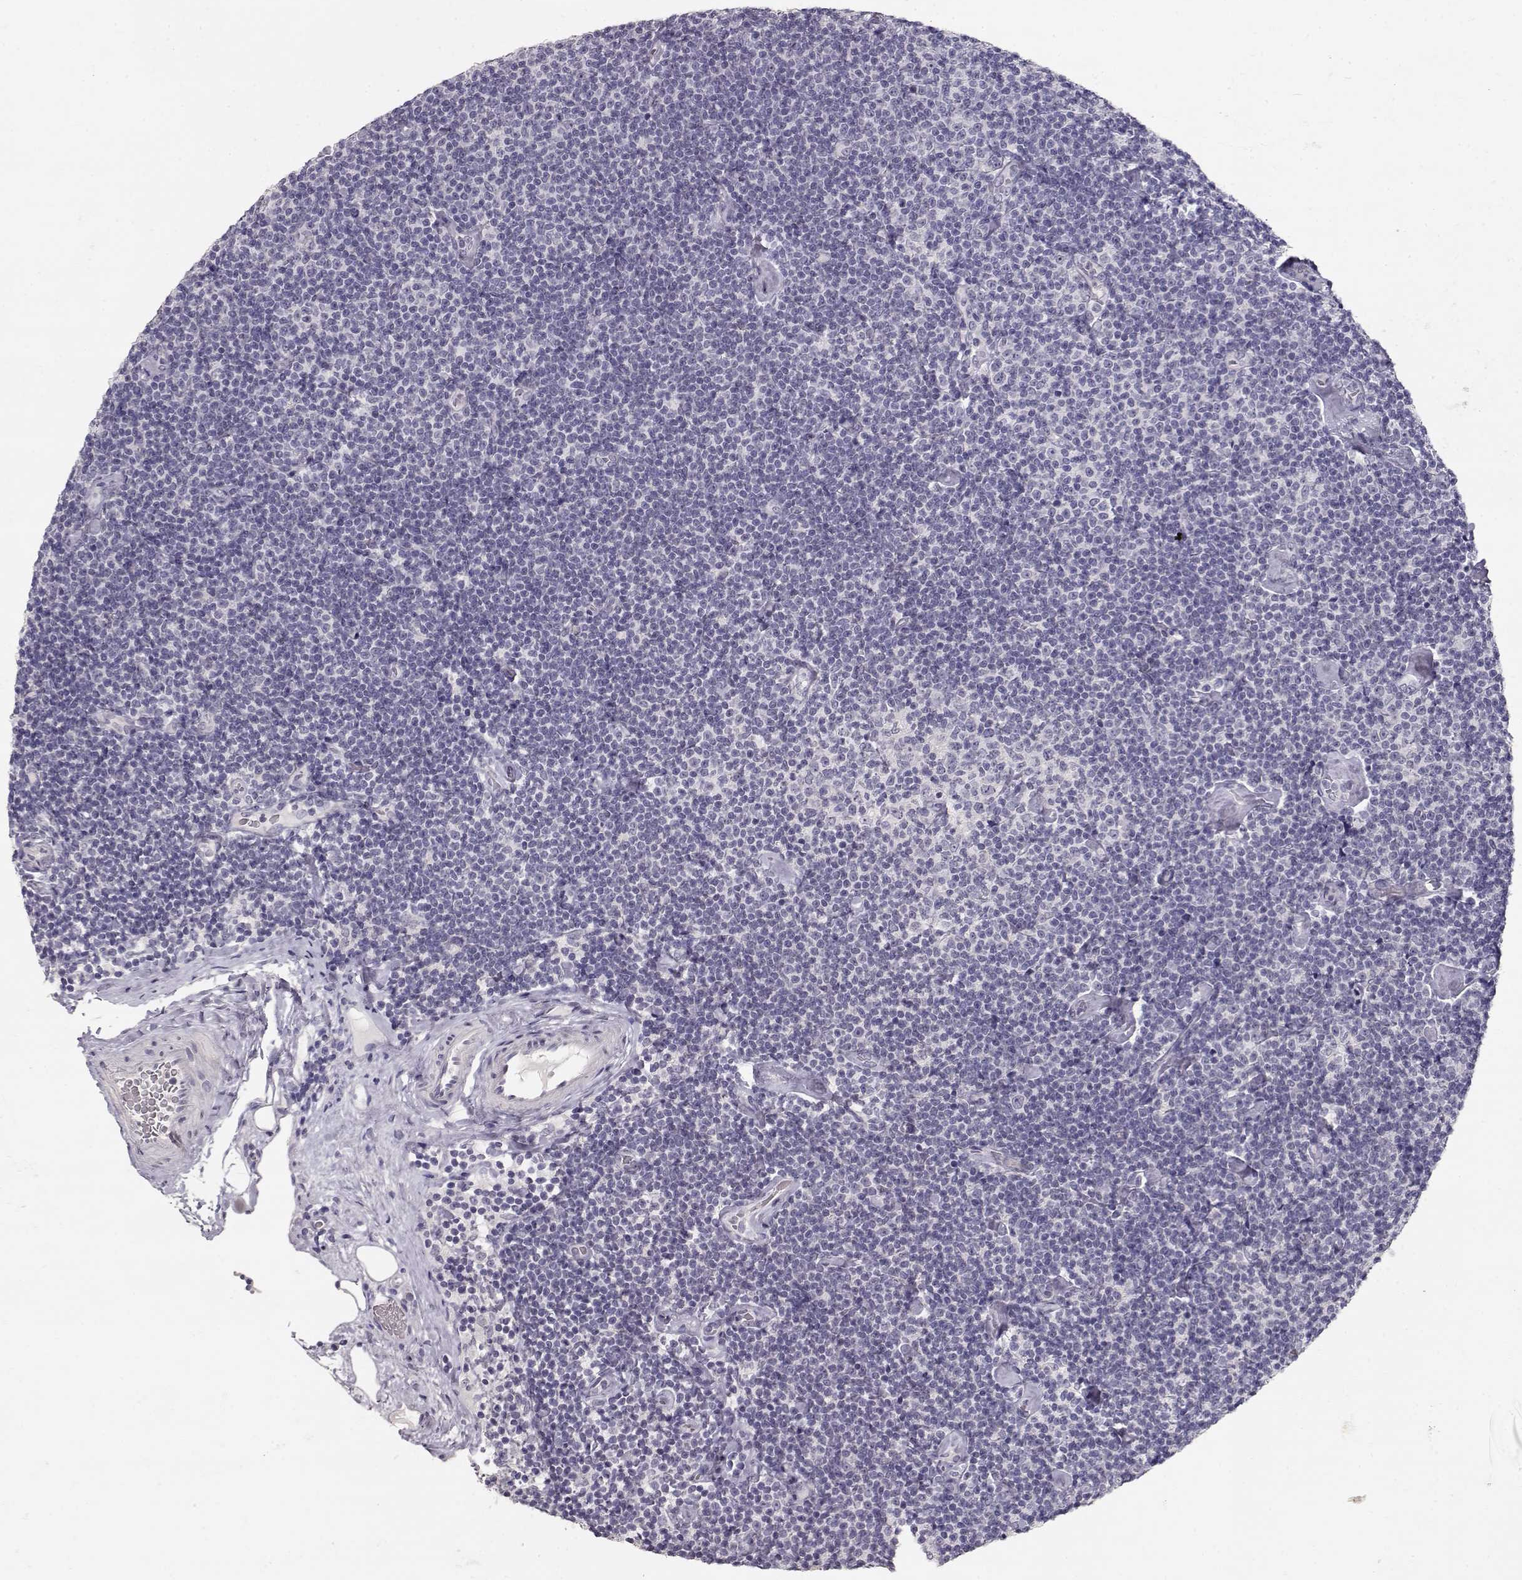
{"staining": {"intensity": "negative", "quantity": "none", "location": "none"}, "tissue": "lymphoma", "cell_type": "Tumor cells", "image_type": "cancer", "snomed": [{"axis": "morphology", "description": "Malignant lymphoma, non-Hodgkin's type, Low grade"}, {"axis": "topography", "description": "Lymph node"}], "caption": "Malignant lymphoma, non-Hodgkin's type (low-grade) stained for a protein using IHC exhibits no positivity tumor cells.", "gene": "TPH2", "patient": {"sex": "male", "age": 81}}